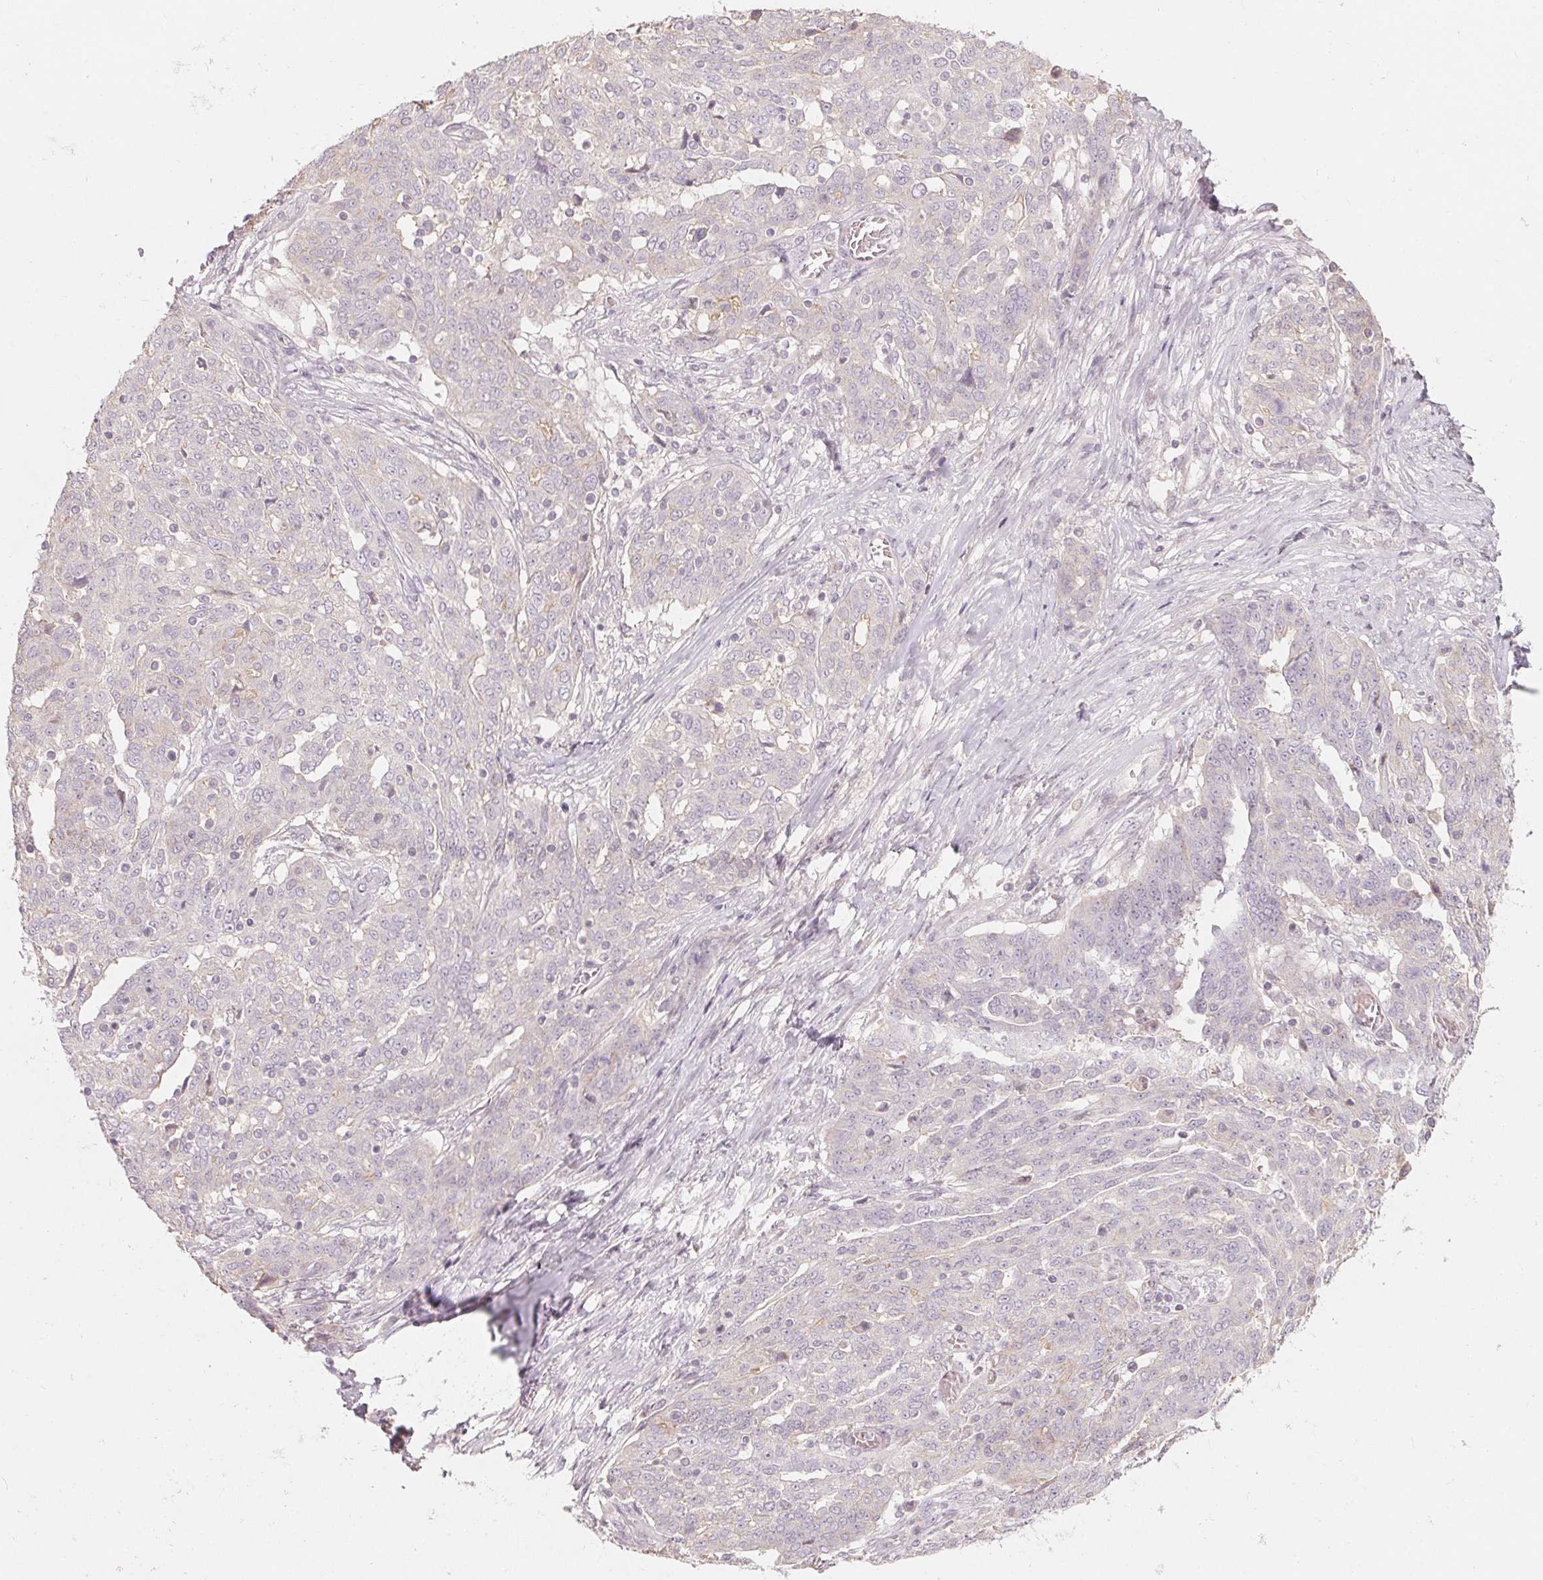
{"staining": {"intensity": "negative", "quantity": "none", "location": "none"}, "tissue": "ovarian cancer", "cell_type": "Tumor cells", "image_type": "cancer", "snomed": [{"axis": "morphology", "description": "Cystadenocarcinoma, serous, NOS"}, {"axis": "topography", "description": "Ovary"}], "caption": "Human ovarian cancer stained for a protein using immunohistochemistry (IHC) reveals no staining in tumor cells.", "gene": "TP53AIP1", "patient": {"sex": "female", "age": 67}}